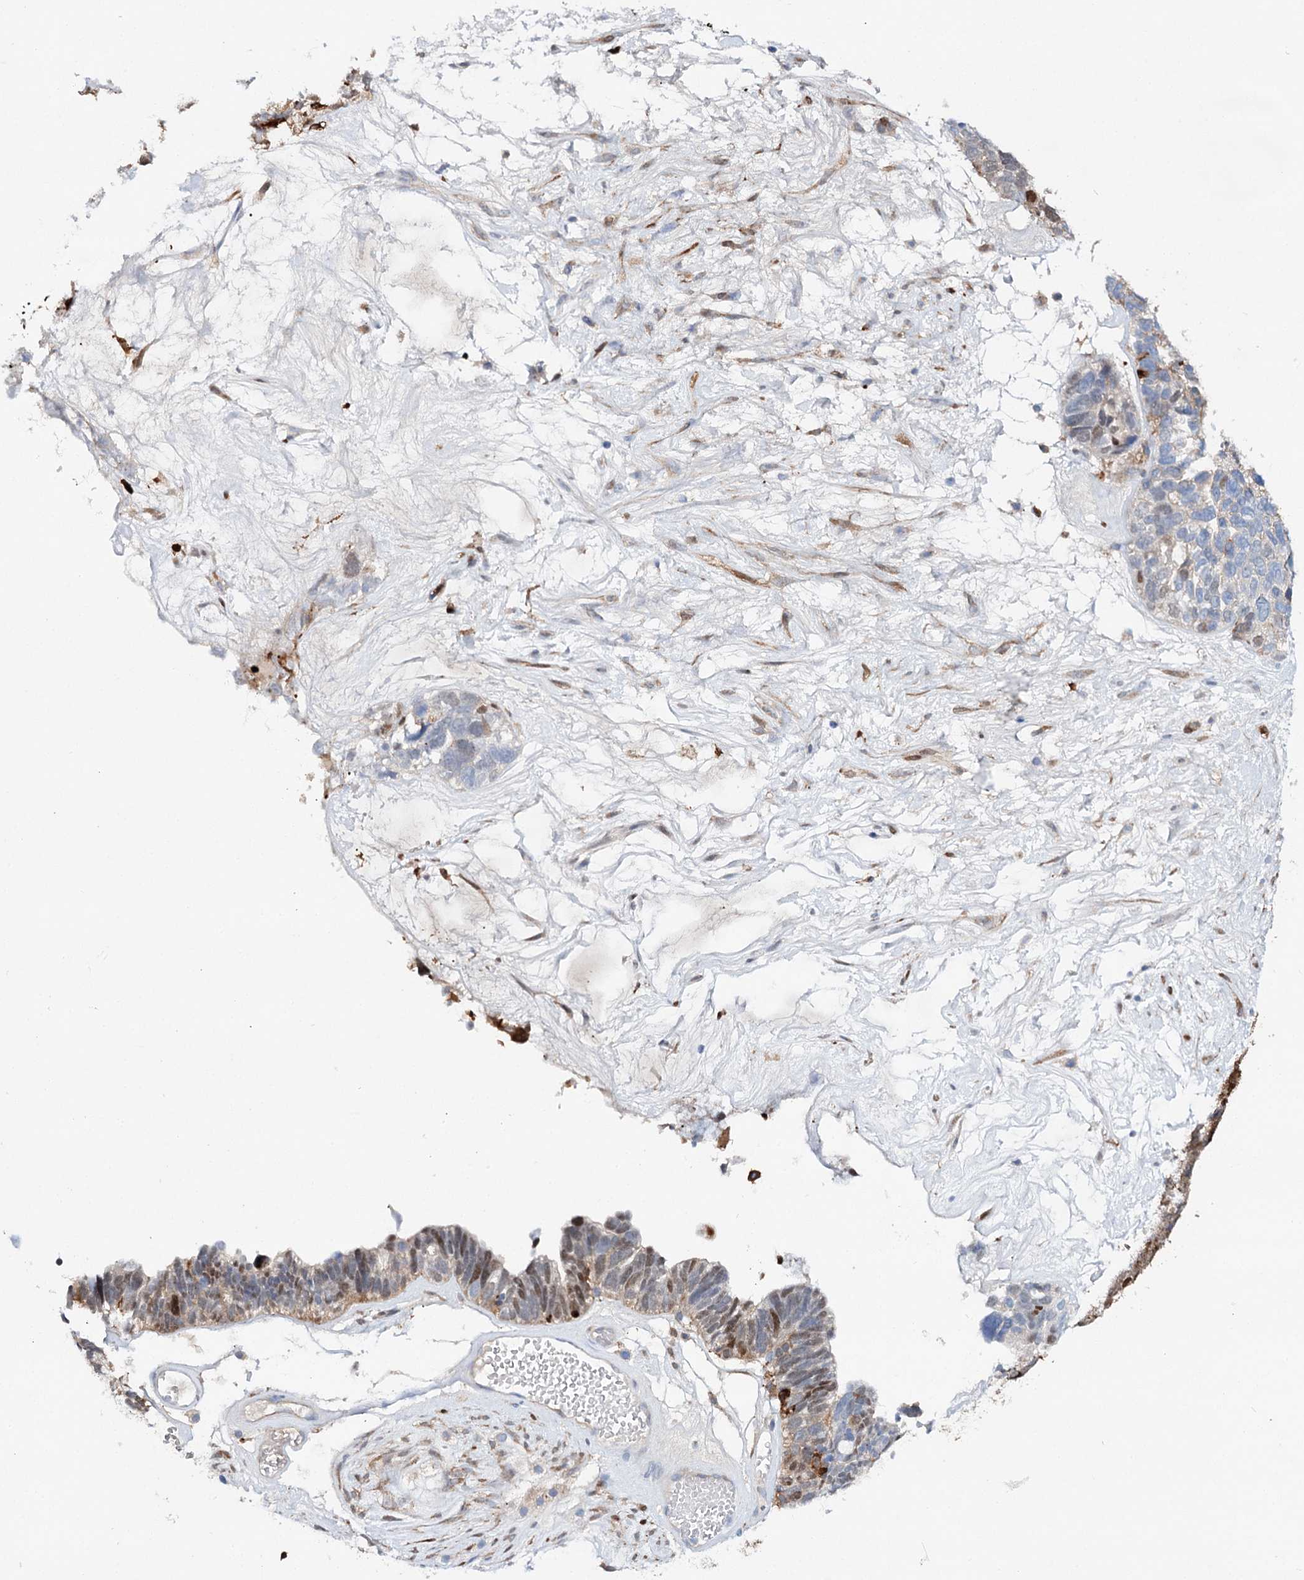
{"staining": {"intensity": "moderate", "quantity": "25%-75%", "location": "cytoplasmic/membranous,nuclear"}, "tissue": "ovarian cancer", "cell_type": "Tumor cells", "image_type": "cancer", "snomed": [{"axis": "morphology", "description": "Cystadenocarcinoma, serous, NOS"}, {"axis": "topography", "description": "Ovary"}], "caption": "A high-resolution micrograph shows immunohistochemistry staining of serous cystadenocarcinoma (ovarian), which demonstrates moderate cytoplasmic/membranous and nuclear expression in about 25%-75% of tumor cells.", "gene": "CFAP46", "patient": {"sex": "female", "age": 79}}